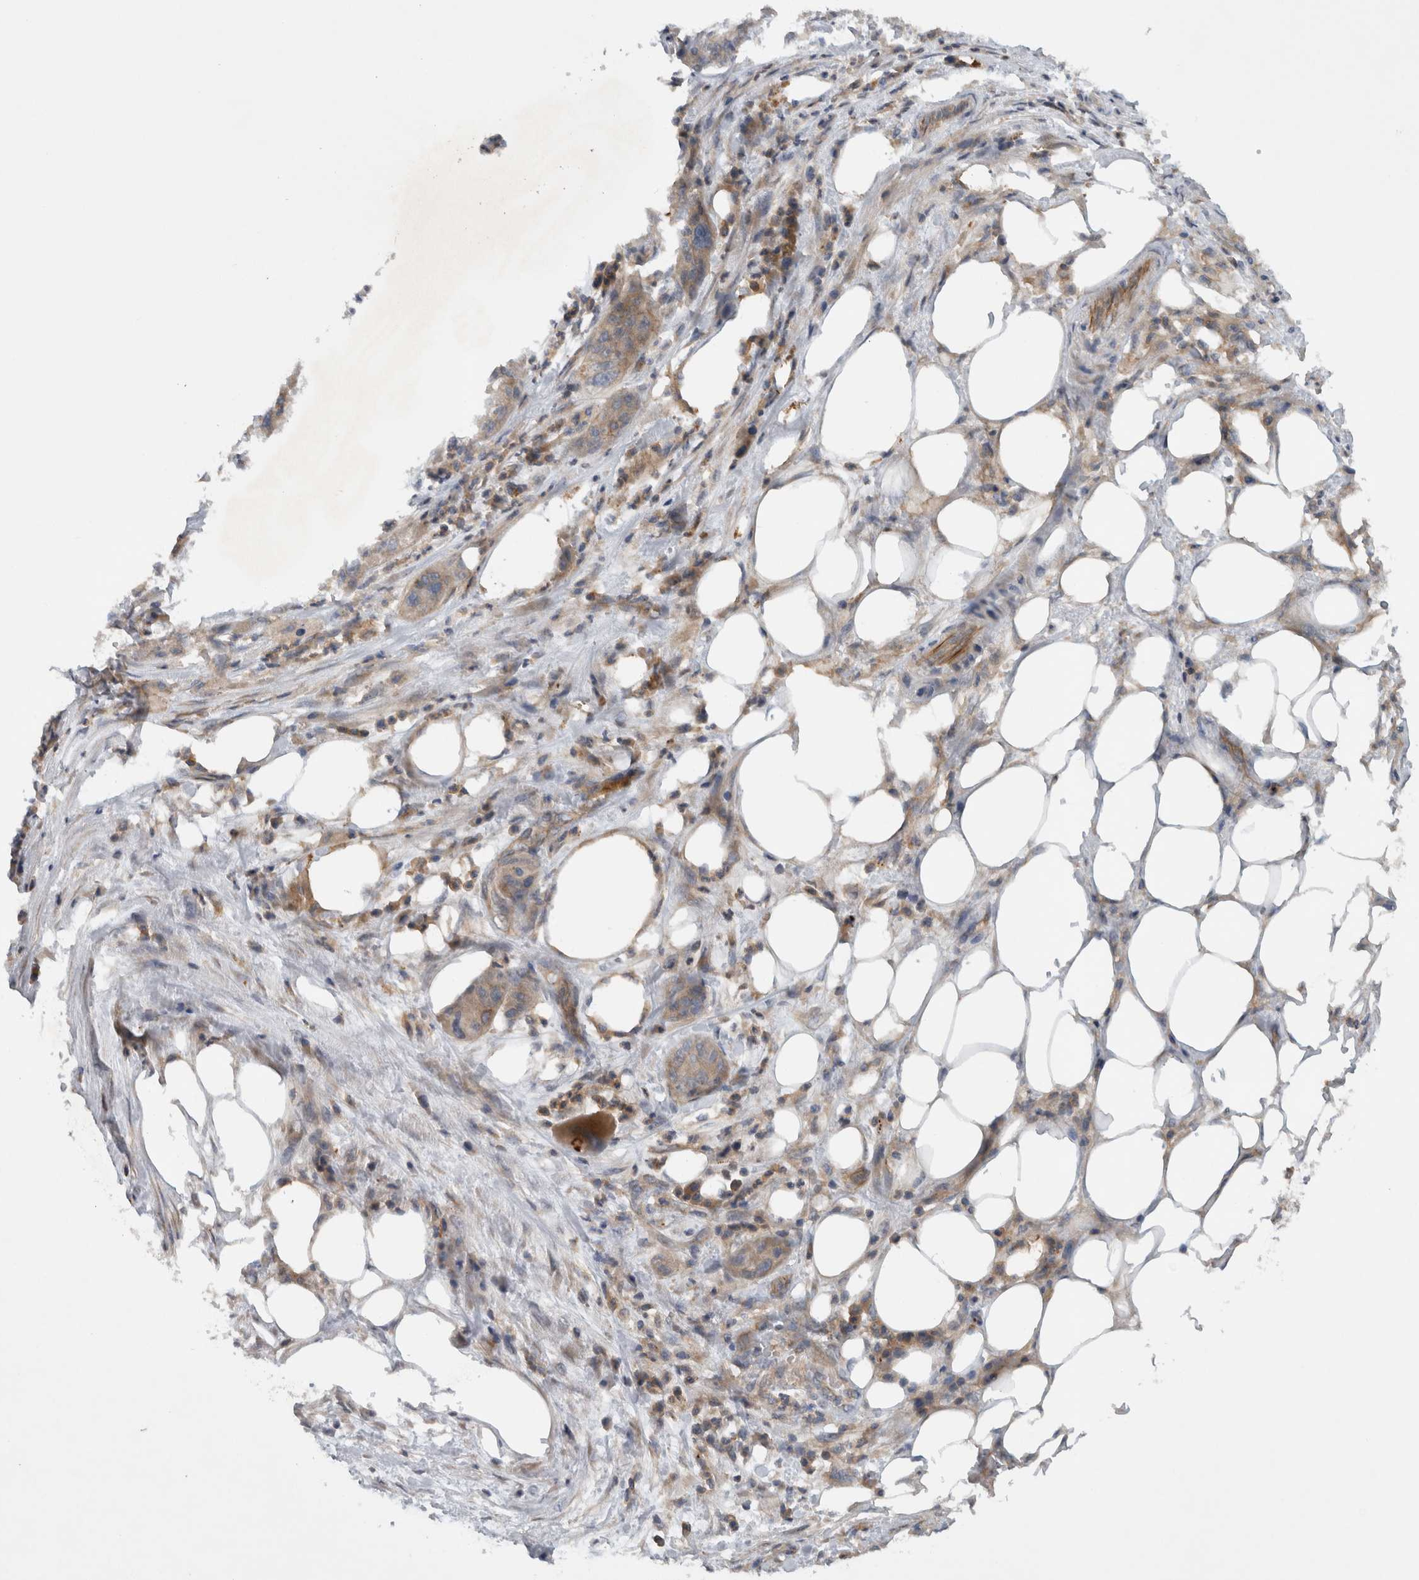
{"staining": {"intensity": "weak", "quantity": "25%-75%", "location": "cytoplasmic/membranous"}, "tissue": "pancreatic cancer", "cell_type": "Tumor cells", "image_type": "cancer", "snomed": [{"axis": "morphology", "description": "Adenocarcinoma, NOS"}, {"axis": "topography", "description": "Pancreas"}], "caption": "The micrograph demonstrates a brown stain indicating the presence of a protein in the cytoplasmic/membranous of tumor cells in adenocarcinoma (pancreatic).", "gene": "SCARA5", "patient": {"sex": "female", "age": 78}}